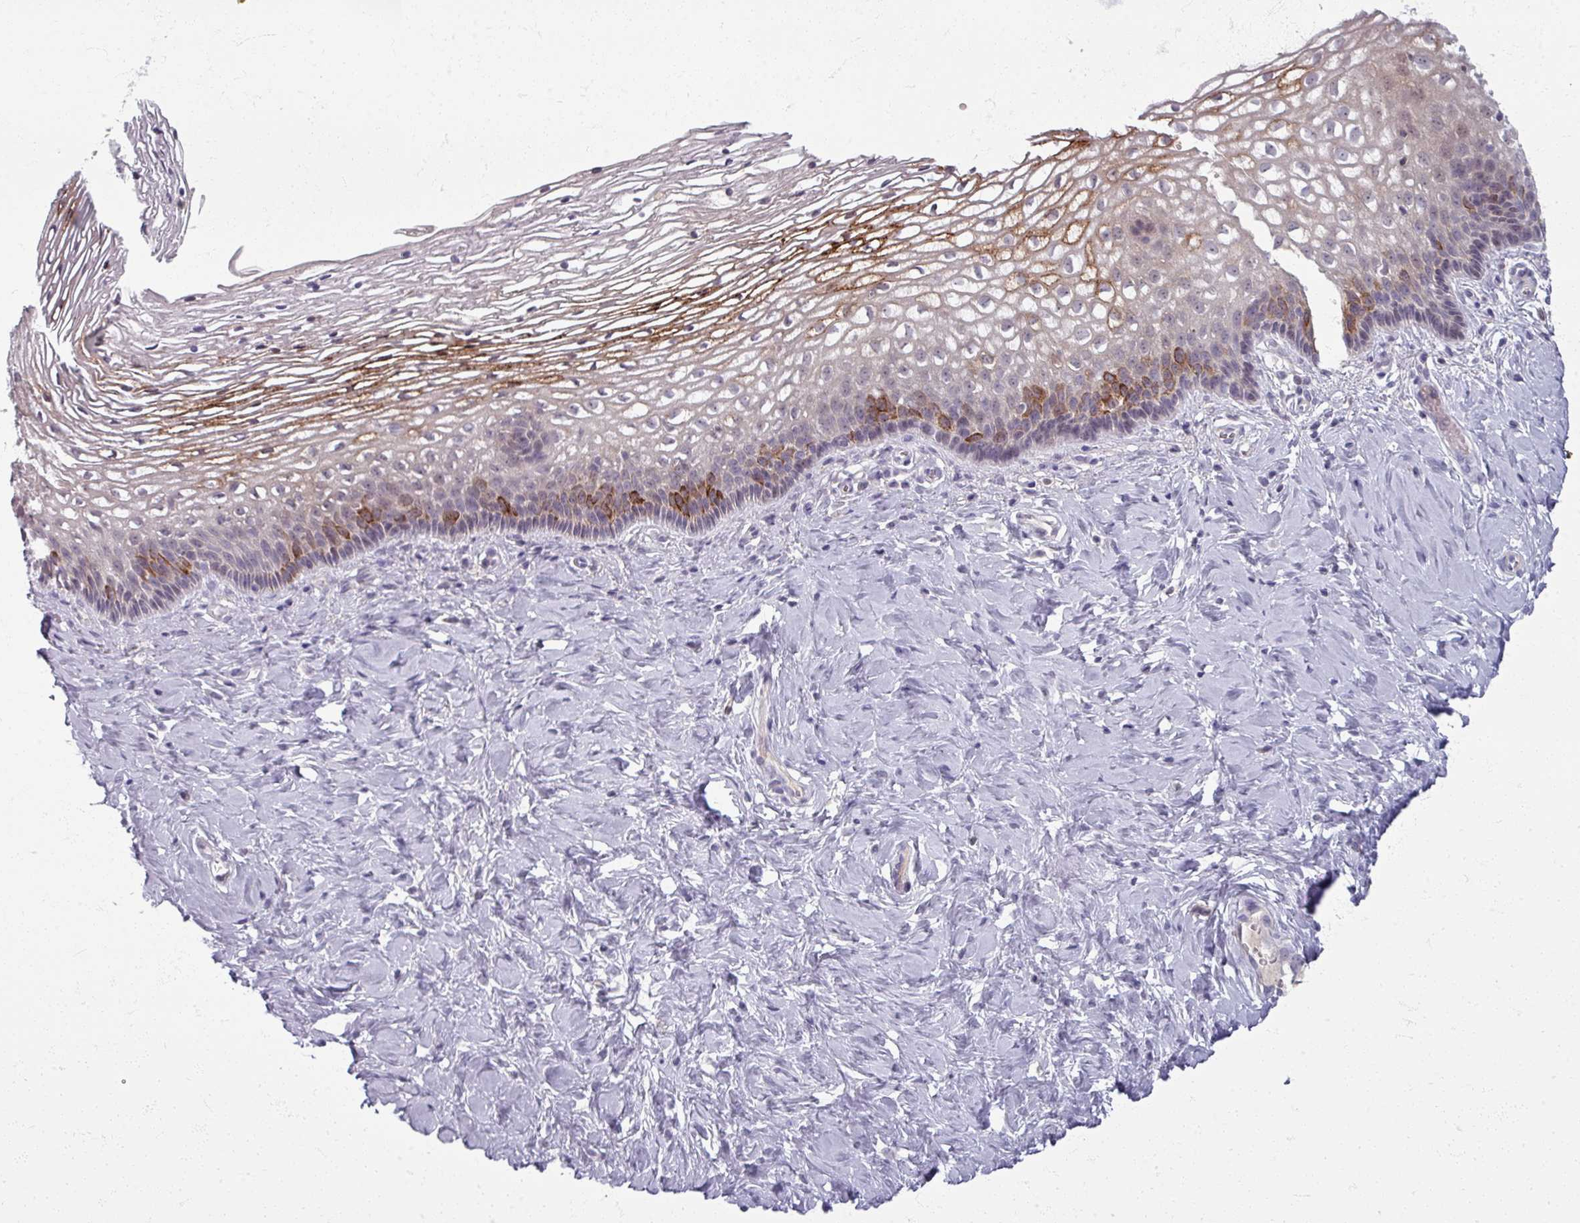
{"staining": {"intensity": "strong", "quantity": ">75%", "location": "cytoplasmic/membranous"}, "tissue": "cervix", "cell_type": "Glandular cells", "image_type": "normal", "snomed": [{"axis": "morphology", "description": "Normal tissue, NOS"}, {"axis": "topography", "description": "Cervix"}], "caption": "Cervix stained for a protein (brown) exhibits strong cytoplasmic/membranous positive staining in approximately >75% of glandular cells.", "gene": "TTLL7", "patient": {"sex": "female", "age": 36}}